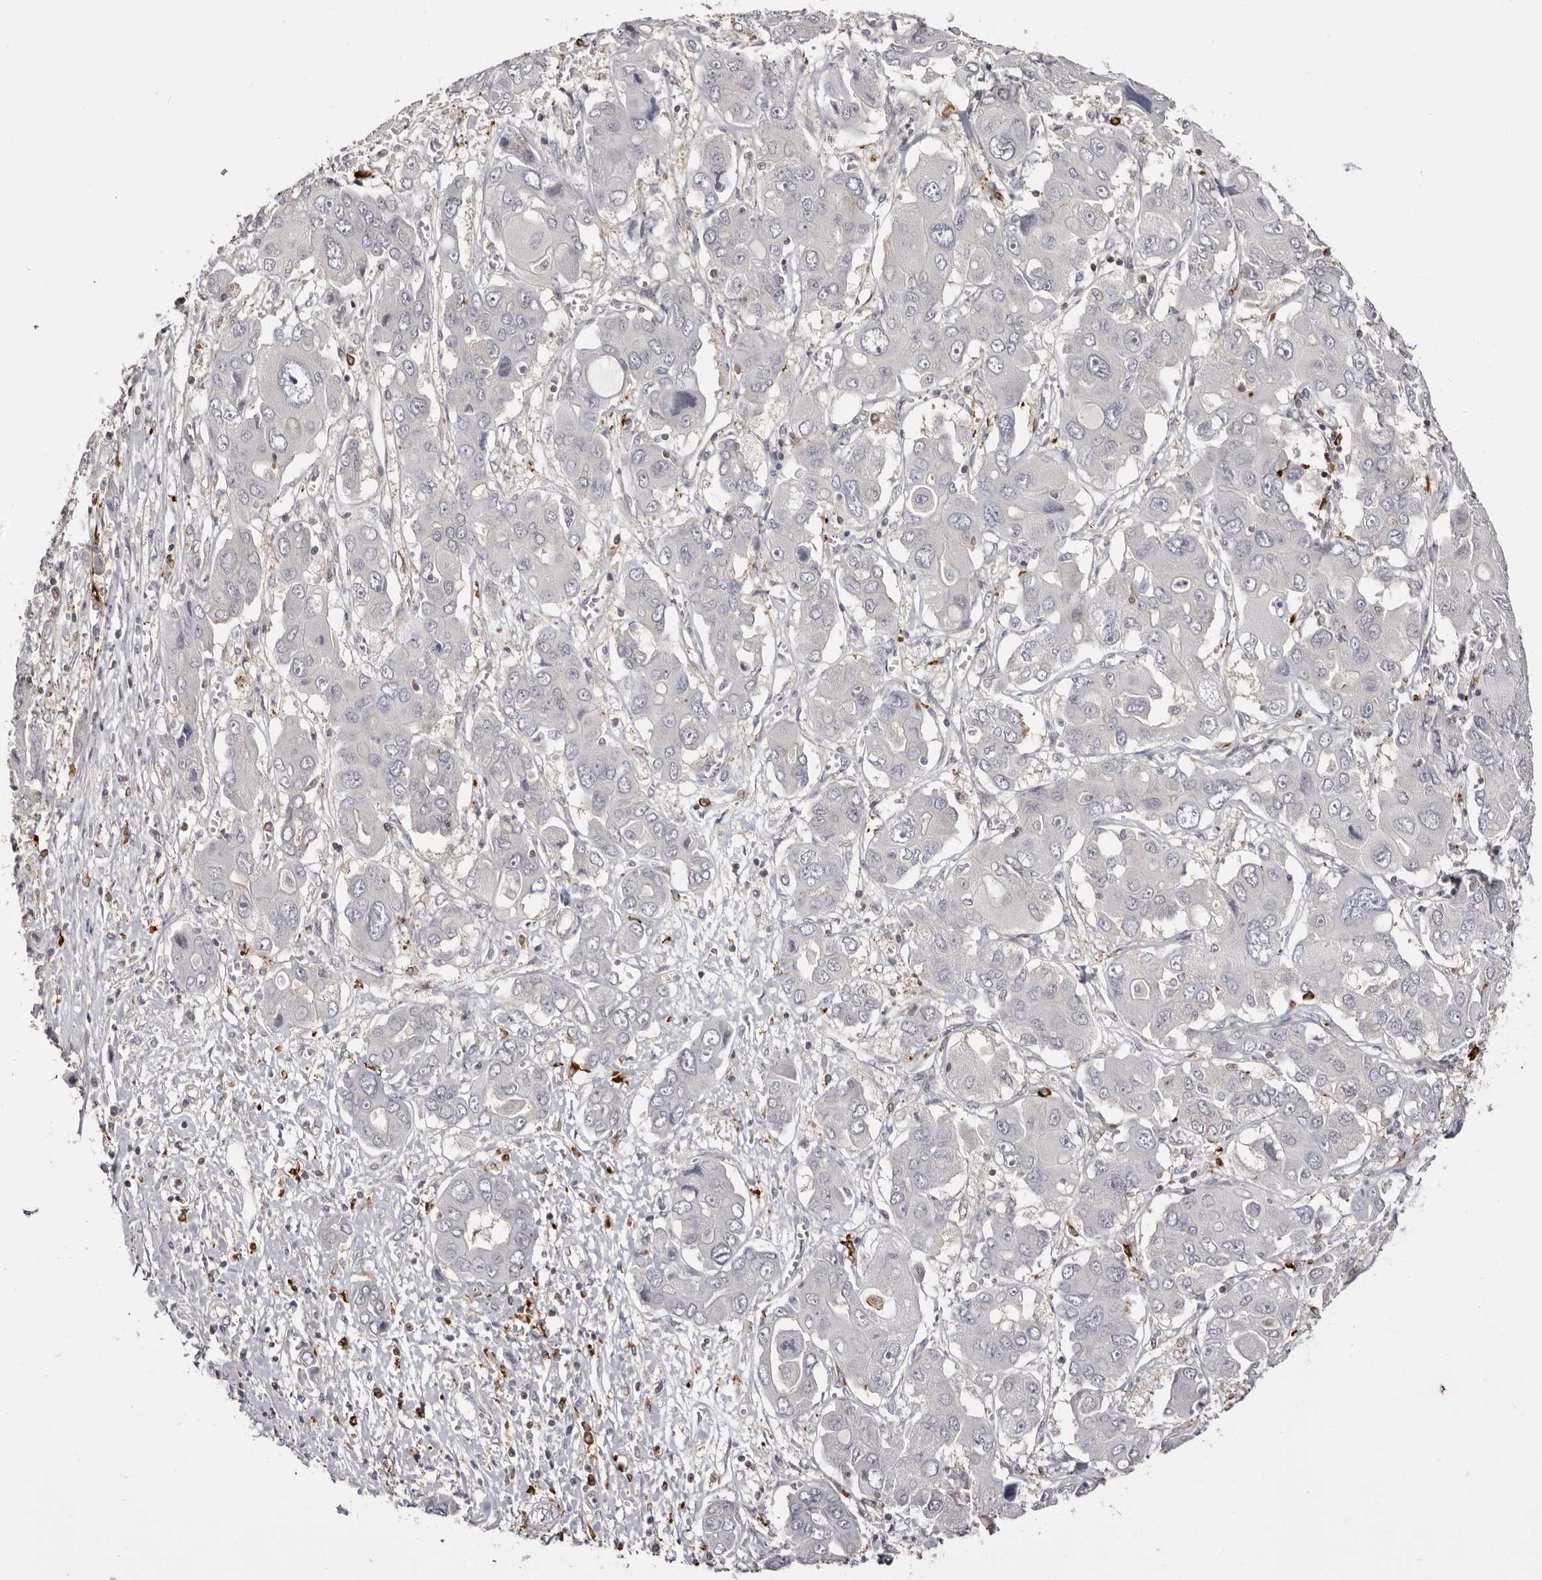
{"staining": {"intensity": "negative", "quantity": "none", "location": "none"}, "tissue": "liver cancer", "cell_type": "Tumor cells", "image_type": "cancer", "snomed": [{"axis": "morphology", "description": "Cholangiocarcinoma"}, {"axis": "topography", "description": "Liver"}], "caption": "This is an IHC micrograph of human cholangiocarcinoma (liver). There is no positivity in tumor cells.", "gene": "TNNI1", "patient": {"sex": "male", "age": 67}}